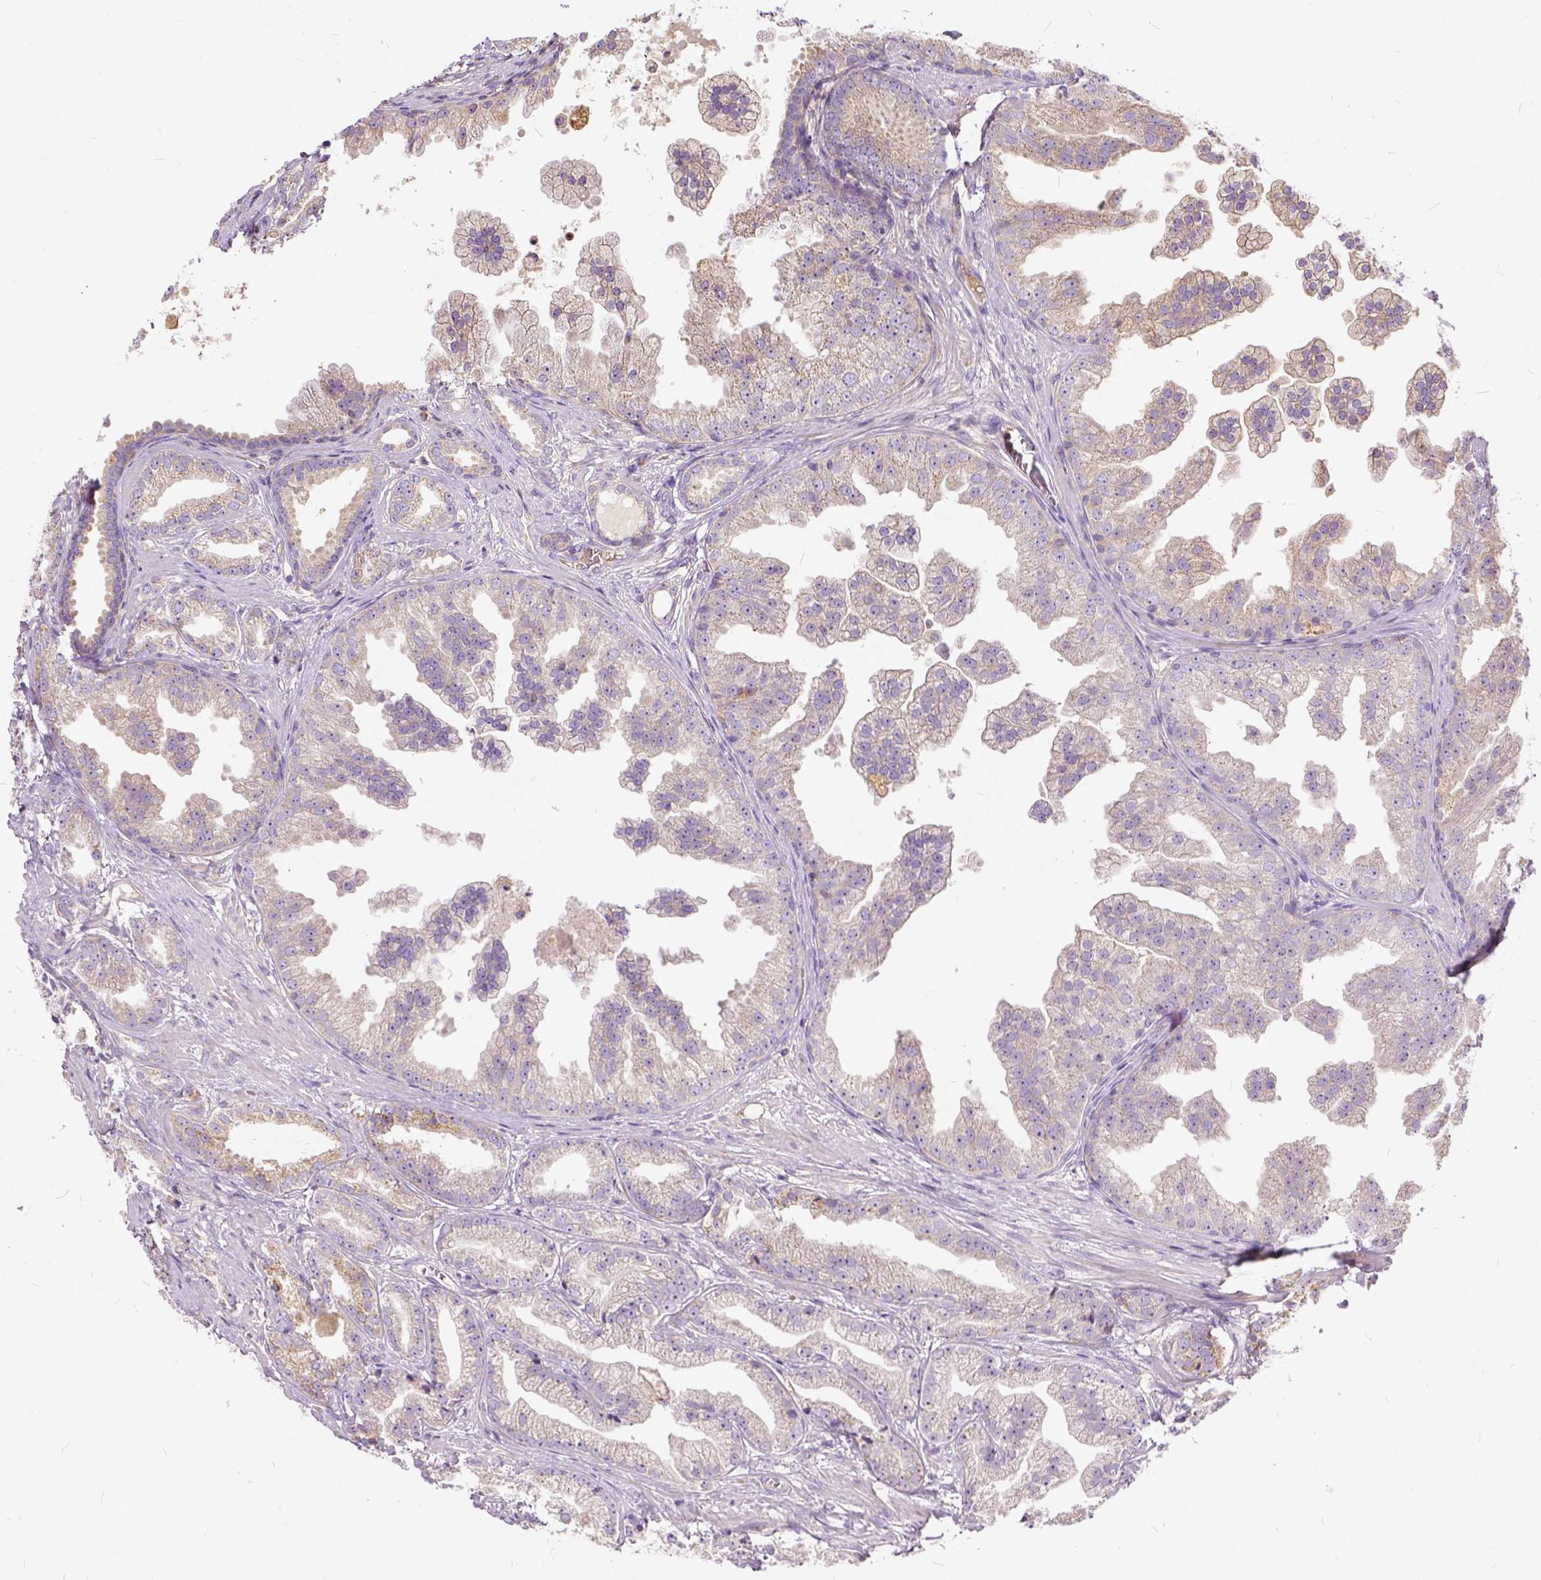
{"staining": {"intensity": "weak", "quantity": "25%-75%", "location": "cytoplasmic/membranous"}, "tissue": "prostate cancer", "cell_type": "Tumor cells", "image_type": "cancer", "snomed": [{"axis": "morphology", "description": "Adenocarcinoma, Low grade"}, {"axis": "topography", "description": "Prostate"}], "caption": "Approximately 25%-75% of tumor cells in prostate cancer reveal weak cytoplasmic/membranous protein expression as visualized by brown immunohistochemical staining.", "gene": "CADM4", "patient": {"sex": "male", "age": 65}}